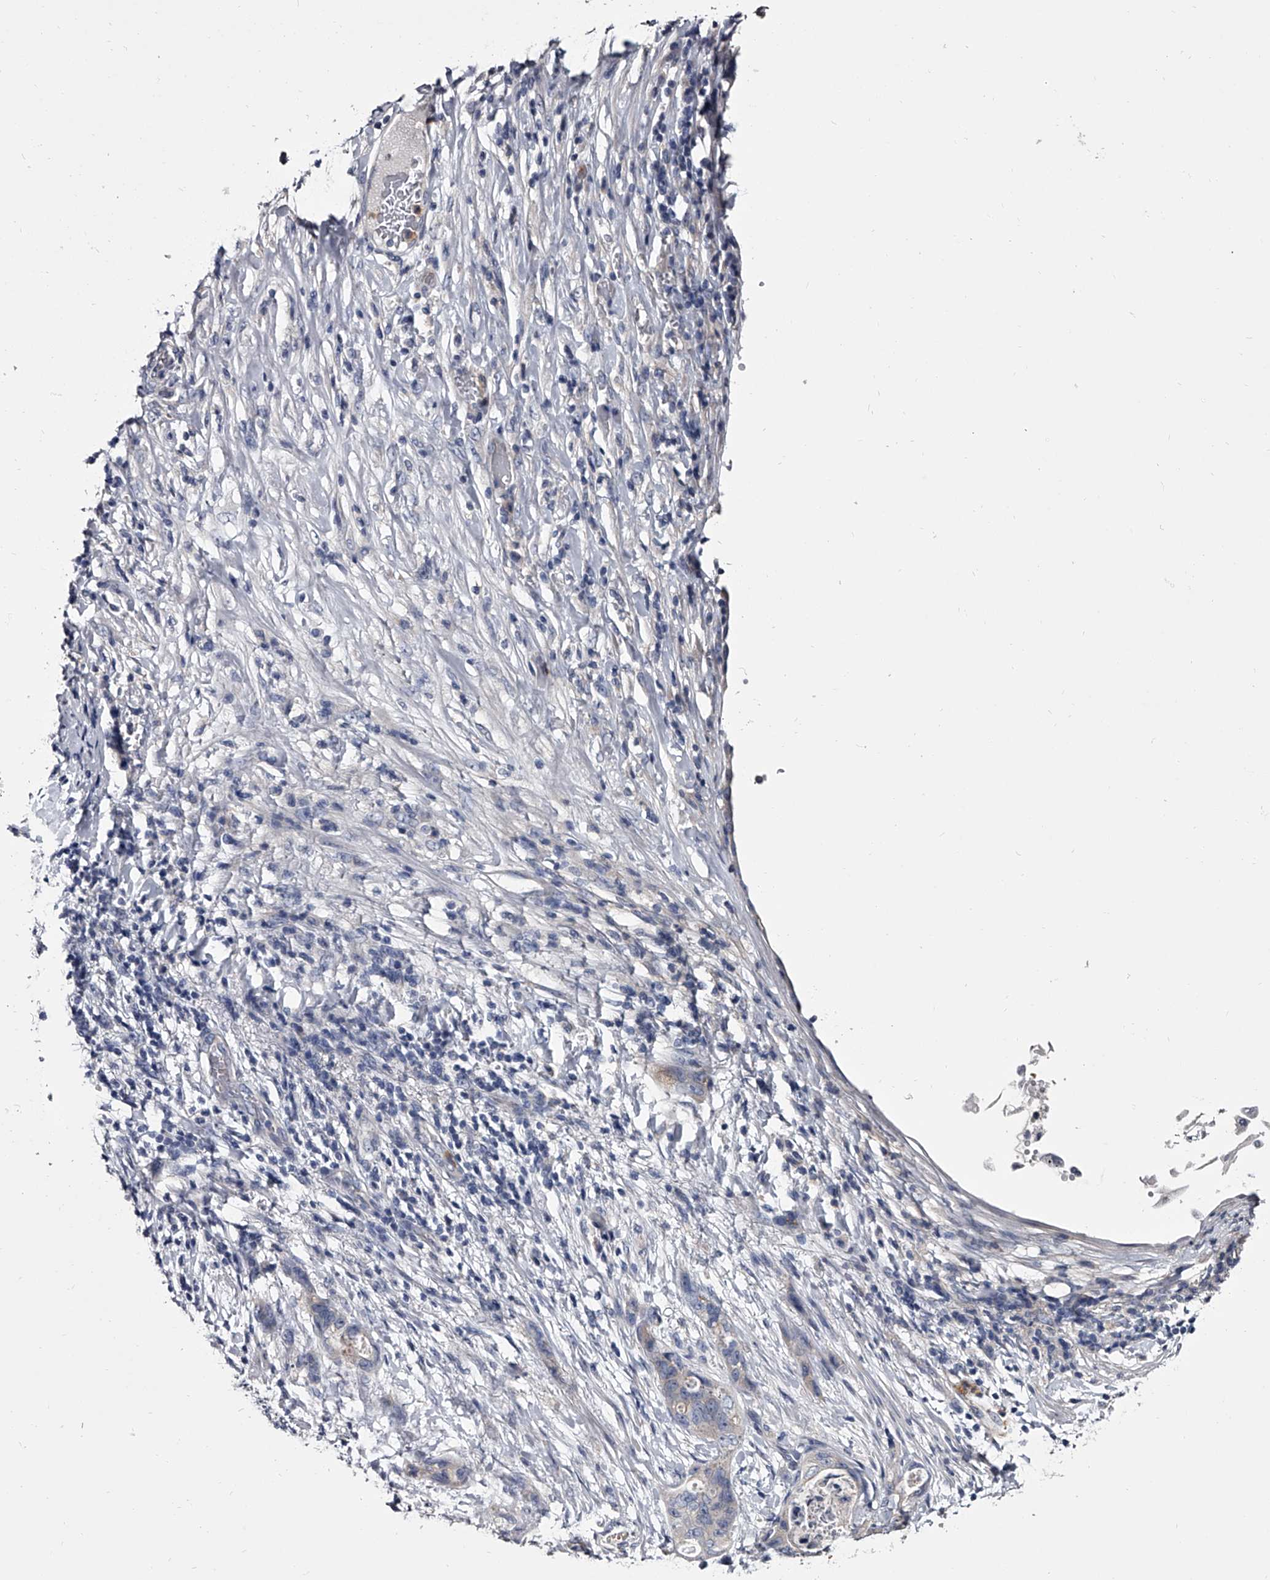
{"staining": {"intensity": "negative", "quantity": "none", "location": "none"}, "tissue": "stomach cancer", "cell_type": "Tumor cells", "image_type": "cancer", "snomed": [{"axis": "morphology", "description": "Normal tissue, NOS"}, {"axis": "morphology", "description": "Adenocarcinoma, NOS"}, {"axis": "topography", "description": "Stomach"}], "caption": "There is no significant expression in tumor cells of stomach cancer.", "gene": "GAPVD1", "patient": {"sex": "female", "age": 89}}